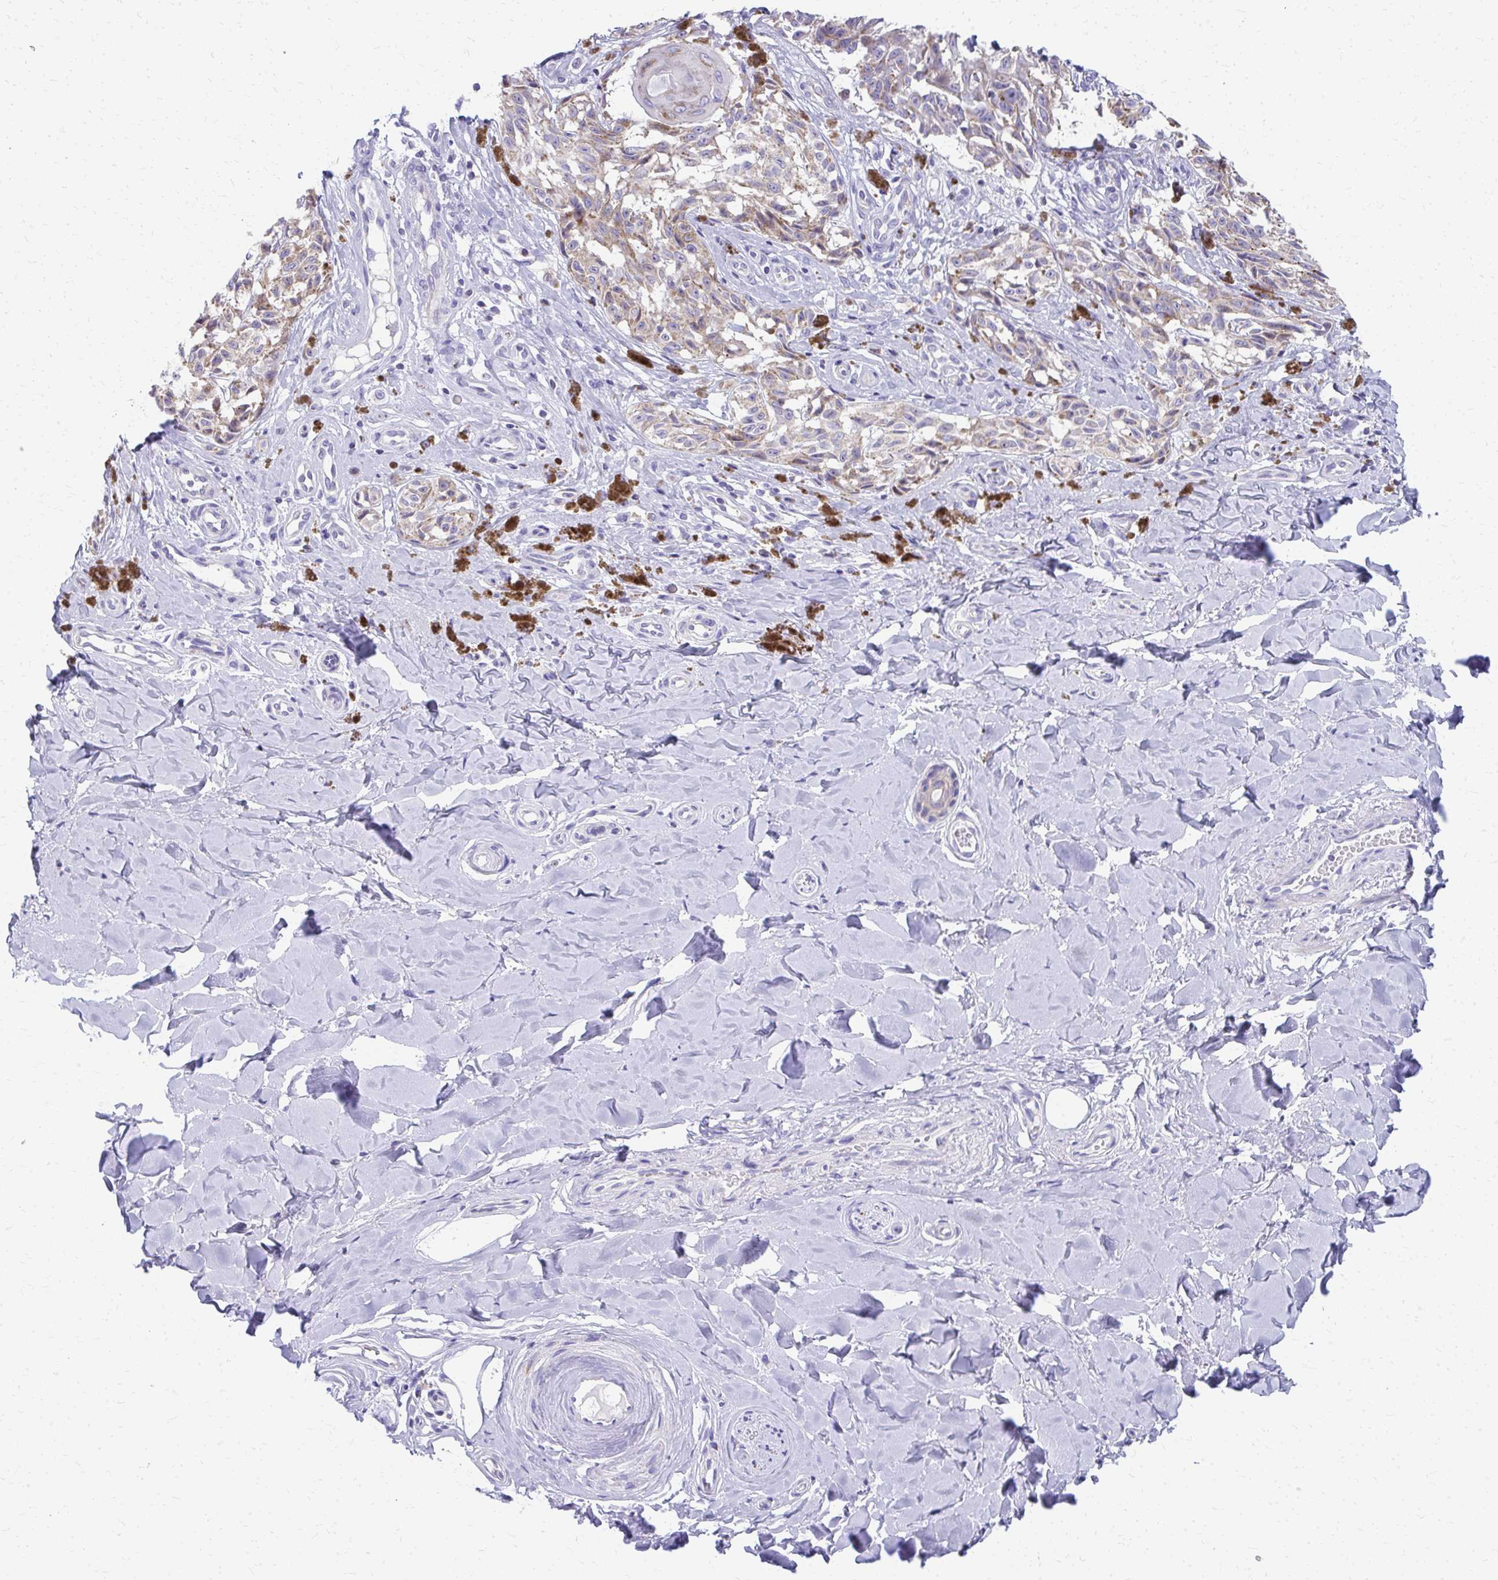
{"staining": {"intensity": "weak", "quantity": ">75%", "location": "cytoplasmic/membranous"}, "tissue": "melanoma", "cell_type": "Tumor cells", "image_type": "cancer", "snomed": [{"axis": "morphology", "description": "Malignant melanoma, NOS"}, {"axis": "topography", "description": "Skin"}], "caption": "Weak cytoplasmic/membranous protein positivity is seen in approximately >75% of tumor cells in malignant melanoma. (IHC, brightfield microscopy, high magnification).", "gene": "IL37", "patient": {"sex": "female", "age": 65}}